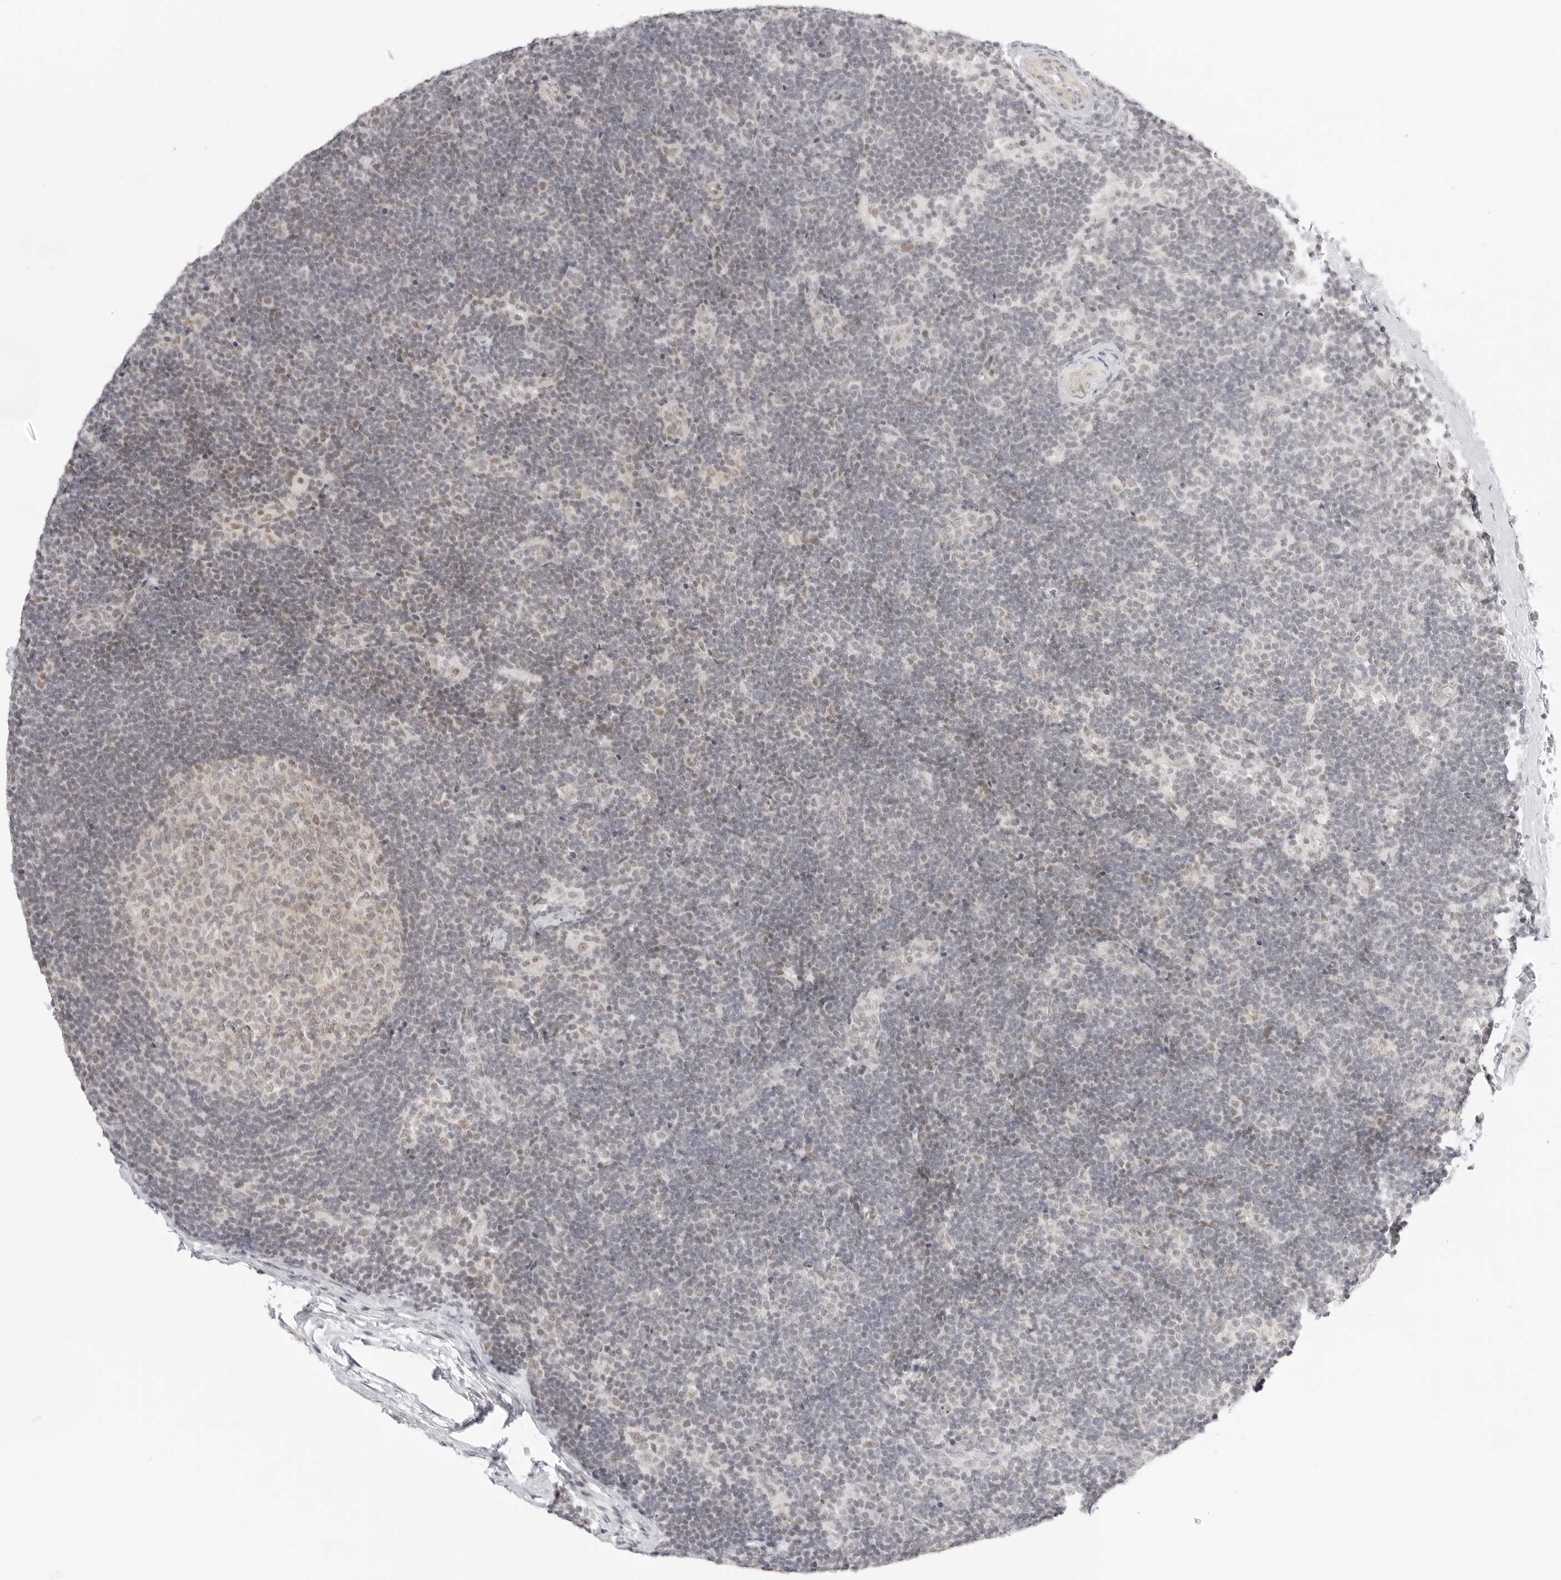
{"staining": {"intensity": "weak", "quantity": "25%-75%", "location": "nuclear"}, "tissue": "lymph node", "cell_type": "Germinal center cells", "image_type": "normal", "snomed": [{"axis": "morphology", "description": "Normal tissue, NOS"}, {"axis": "topography", "description": "Lymph node"}], "caption": "Protein expression analysis of unremarkable human lymph node reveals weak nuclear positivity in about 25%-75% of germinal center cells.", "gene": "TCIM", "patient": {"sex": "female", "age": 22}}